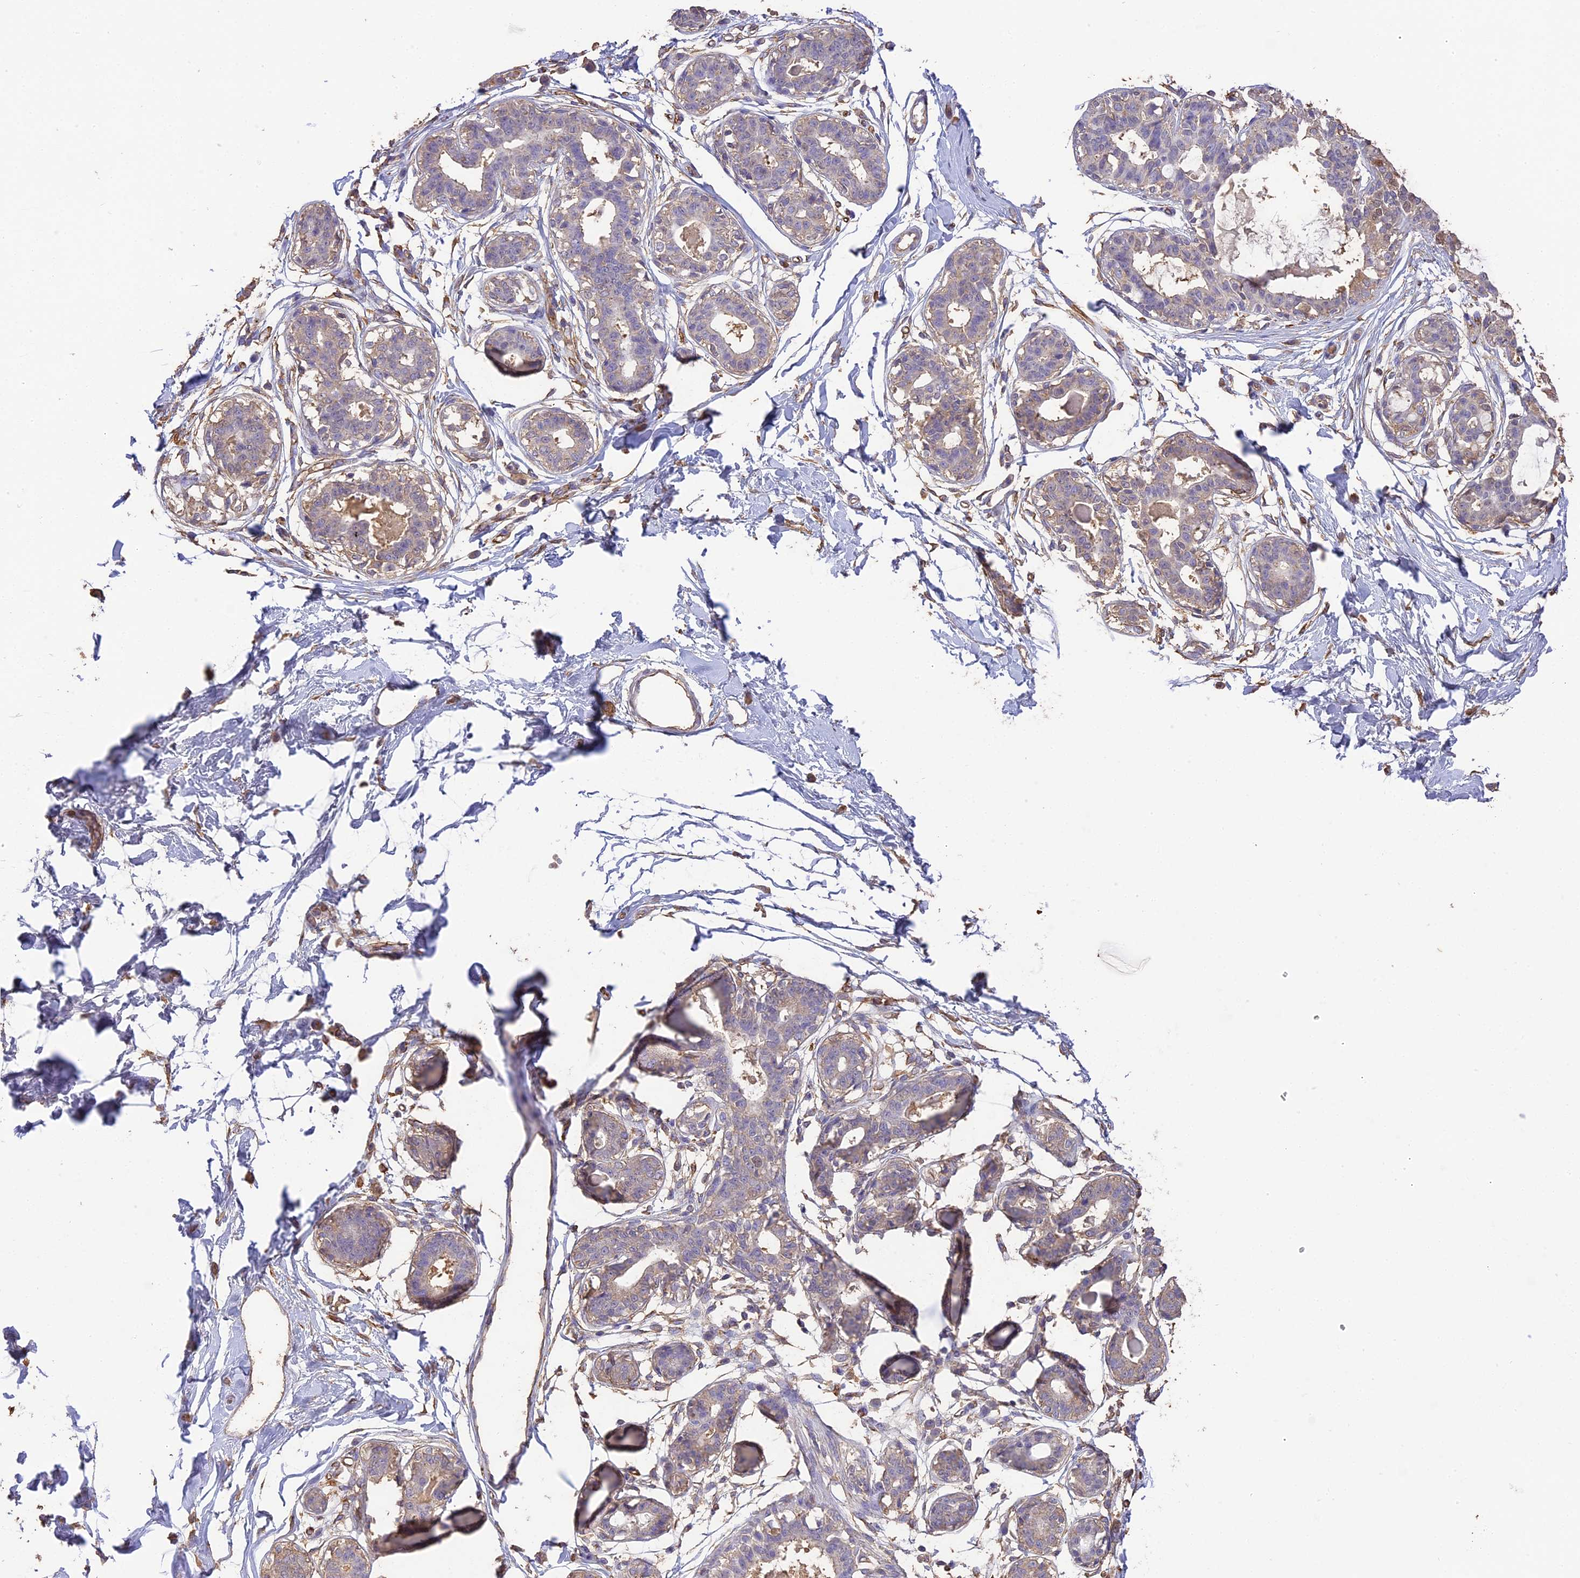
{"staining": {"intensity": "negative", "quantity": "none", "location": "none"}, "tissue": "breast", "cell_type": "Adipocytes", "image_type": "normal", "snomed": [{"axis": "morphology", "description": "Normal tissue, NOS"}, {"axis": "topography", "description": "Breast"}], "caption": "Immunohistochemistry (IHC) histopathology image of normal breast: human breast stained with DAB shows no significant protein positivity in adipocytes.", "gene": "ARHGAP19", "patient": {"sex": "female", "age": 45}}